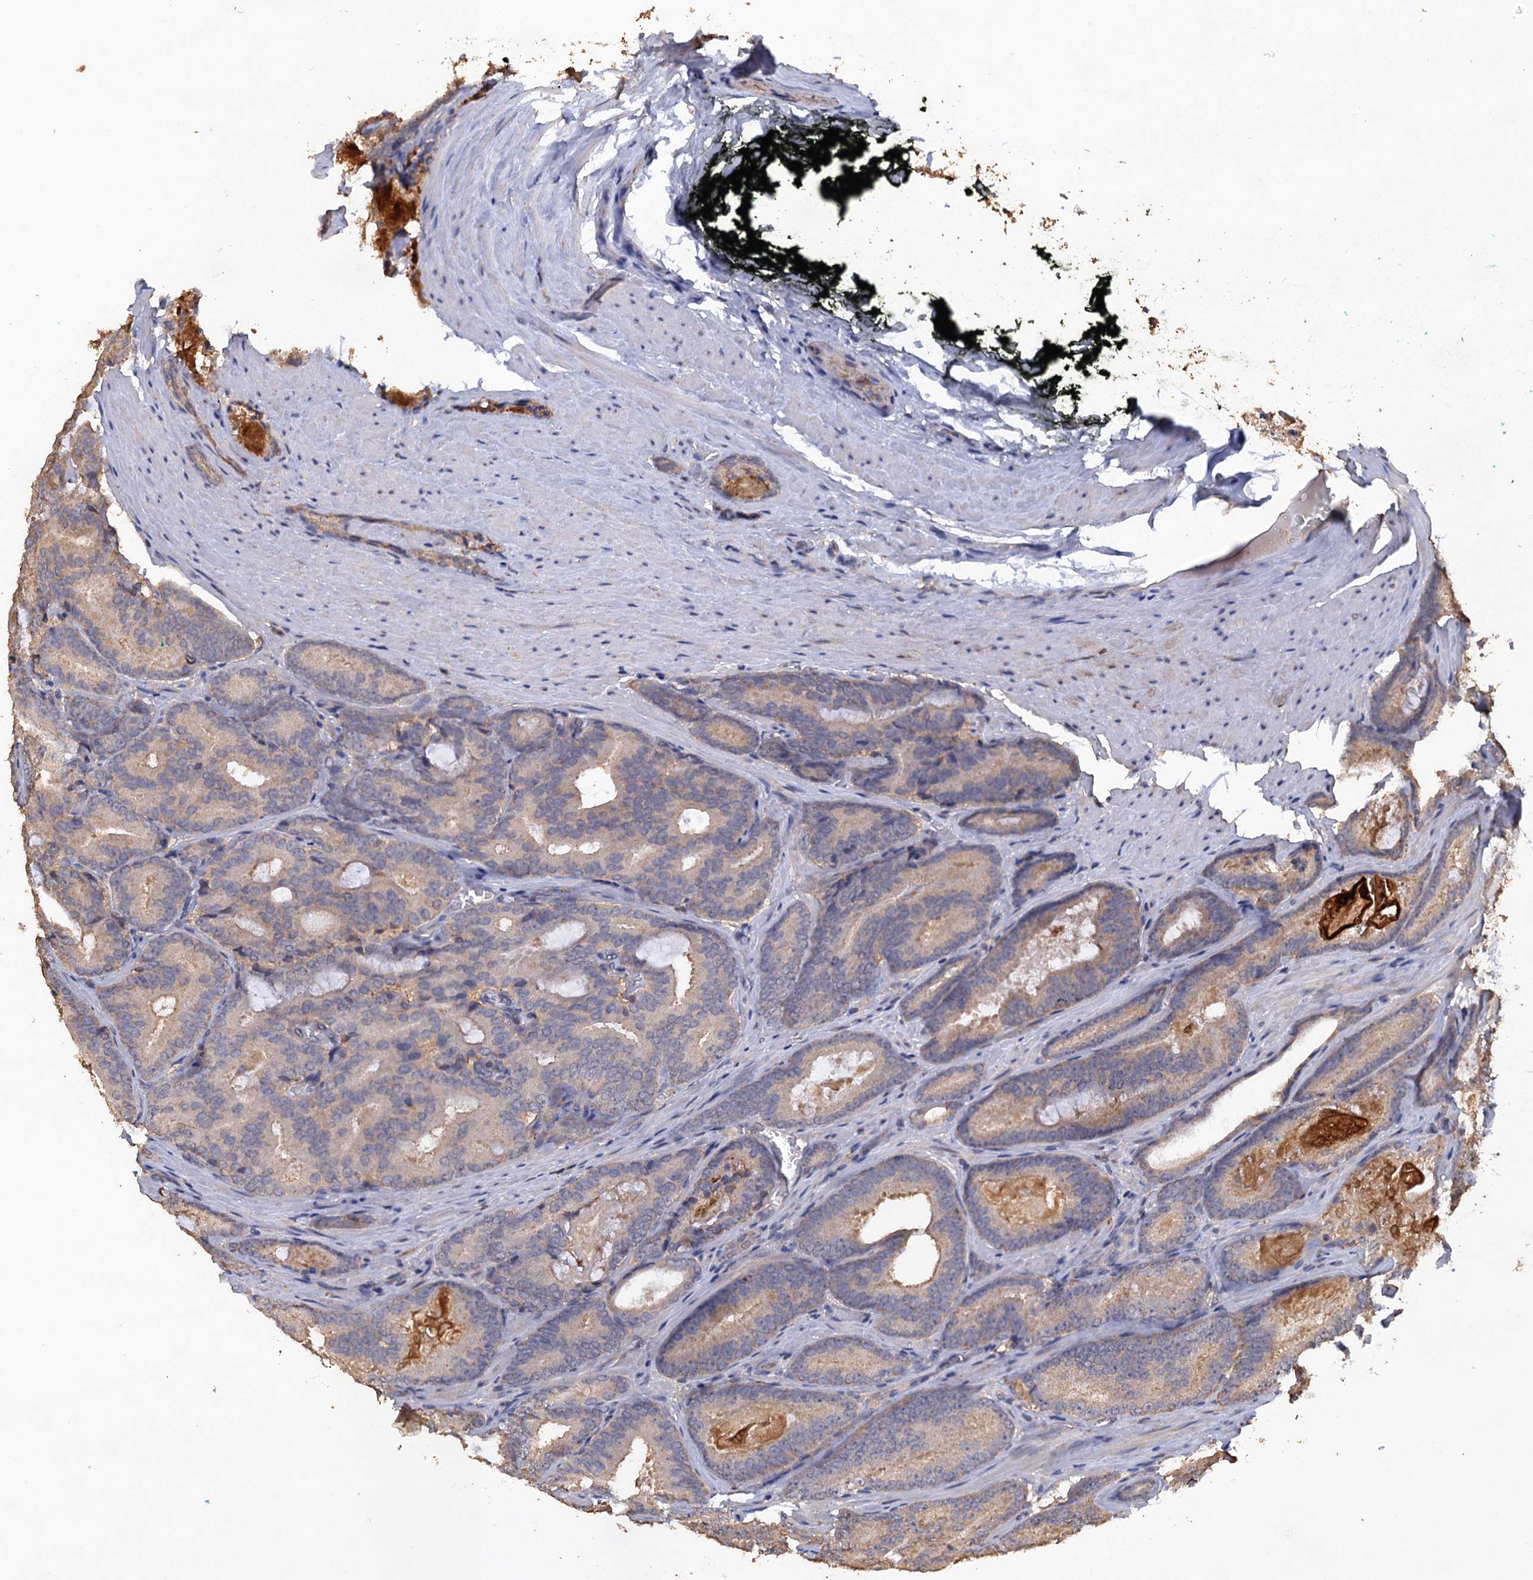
{"staining": {"intensity": "weak", "quantity": "<25%", "location": "cytoplasmic/membranous"}, "tissue": "prostate cancer", "cell_type": "Tumor cells", "image_type": "cancer", "snomed": [{"axis": "morphology", "description": "Adenocarcinoma, High grade"}, {"axis": "topography", "description": "Prostate"}], "caption": "IHC micrograph of neoplastic tissue: human prostate cancer (adenocarcinoma (high-grade)) stained with DAB (3,3'-diaminobenzidine) demonstrates no significant protein expression in tumor cells.", "gene": "SCUBE3", "patient": {"sex": "male", "age": 66}}